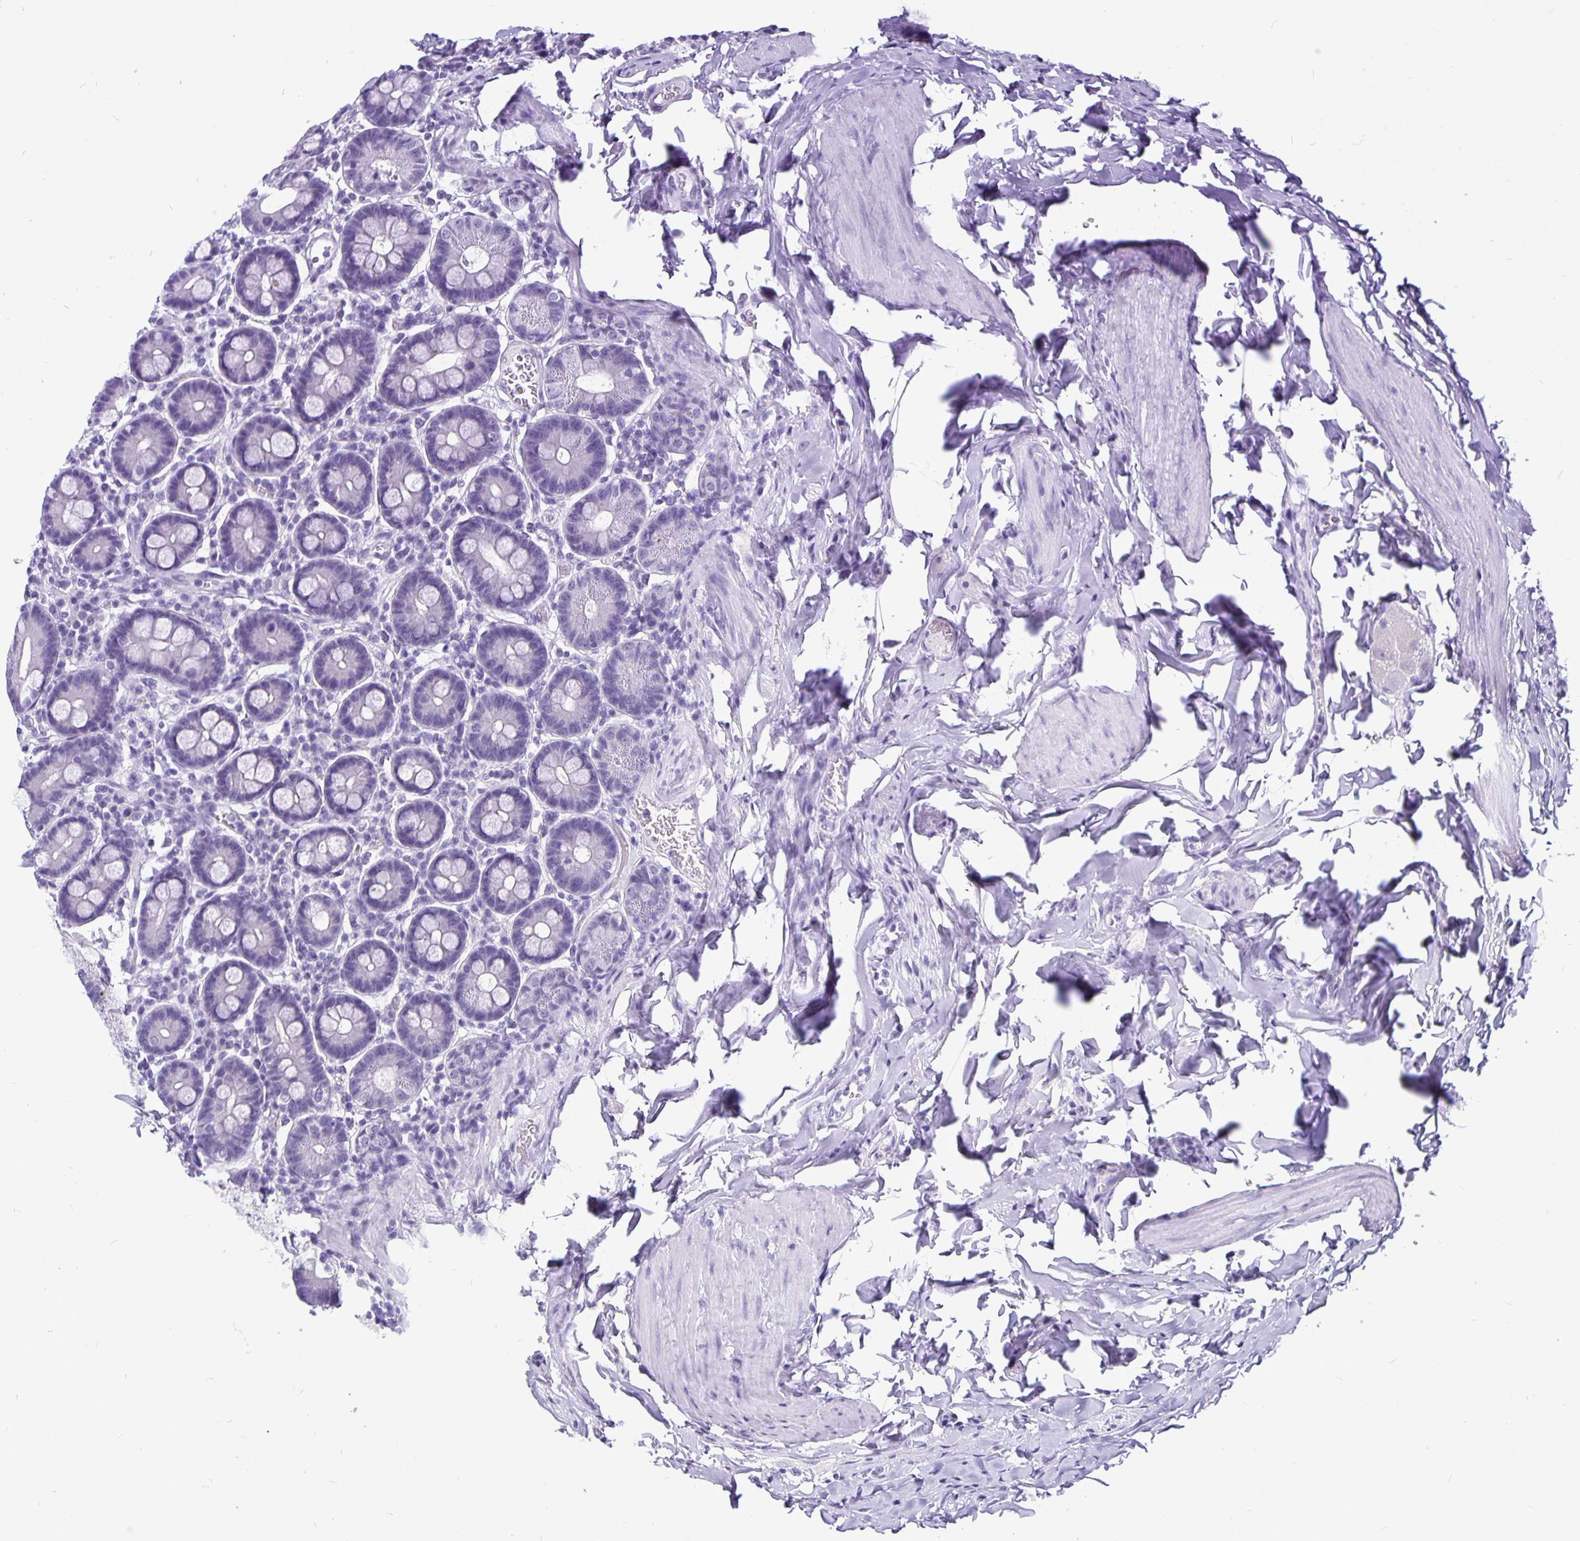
{"staining": {"intensity": "negative", "quantity": "none", "location": "none"}, "tissue": "duodenum", "cell_type": "Glandular cells", "image_type": "normal", "snomed": [{"axis": "morphology", "description": "Normal tissue, NOS"}, {"axis": "topography", "description": "Pancreas"}, {"axis": "topography", "description": "Duodenum"}], "caption": "Histopathology image shows no protein expression in glandular cells of normal duodenum.", "gene": "ODF3B", "patient": {"sex": "male", "age": 59}}